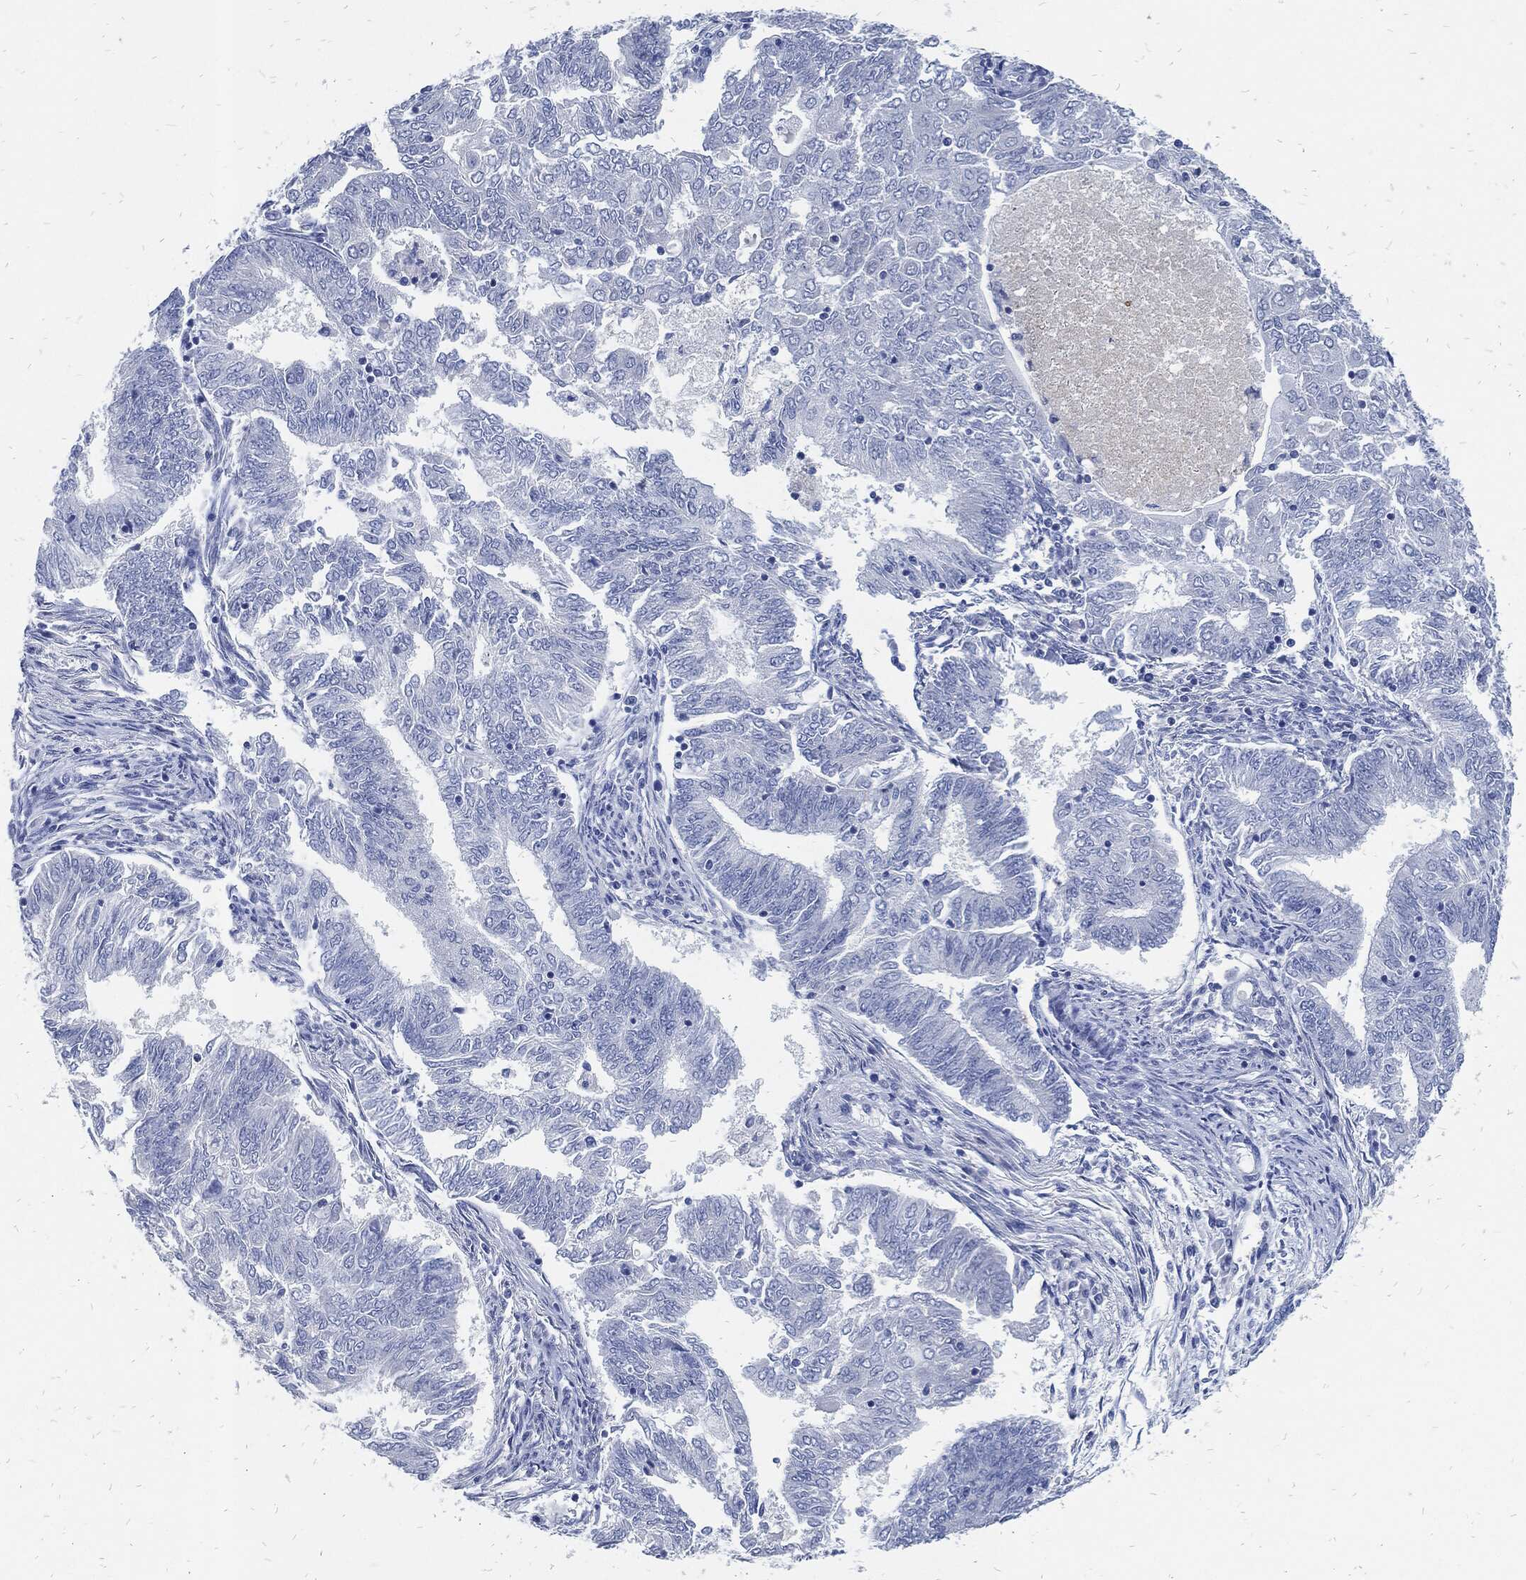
{"staining": {"intensity": "negative", "quantity": "none", "location": "none"}, "tissue": "endometrial cancer", "cell_type": "Tumor cells", "image_type": "cancer", "snomed": [{"axis": "morphology", "description": "Adenocarcinoma, NOS"}, {"axis": "topography", "description": "Endometrium"}], "caption": "The image displays no staining of tumor cells in endometrial cancer (adenocarcinoma). Nuclei are stained in blue.", "gene": "FABP4", "patient": {"sex": "female", "age": 62}}